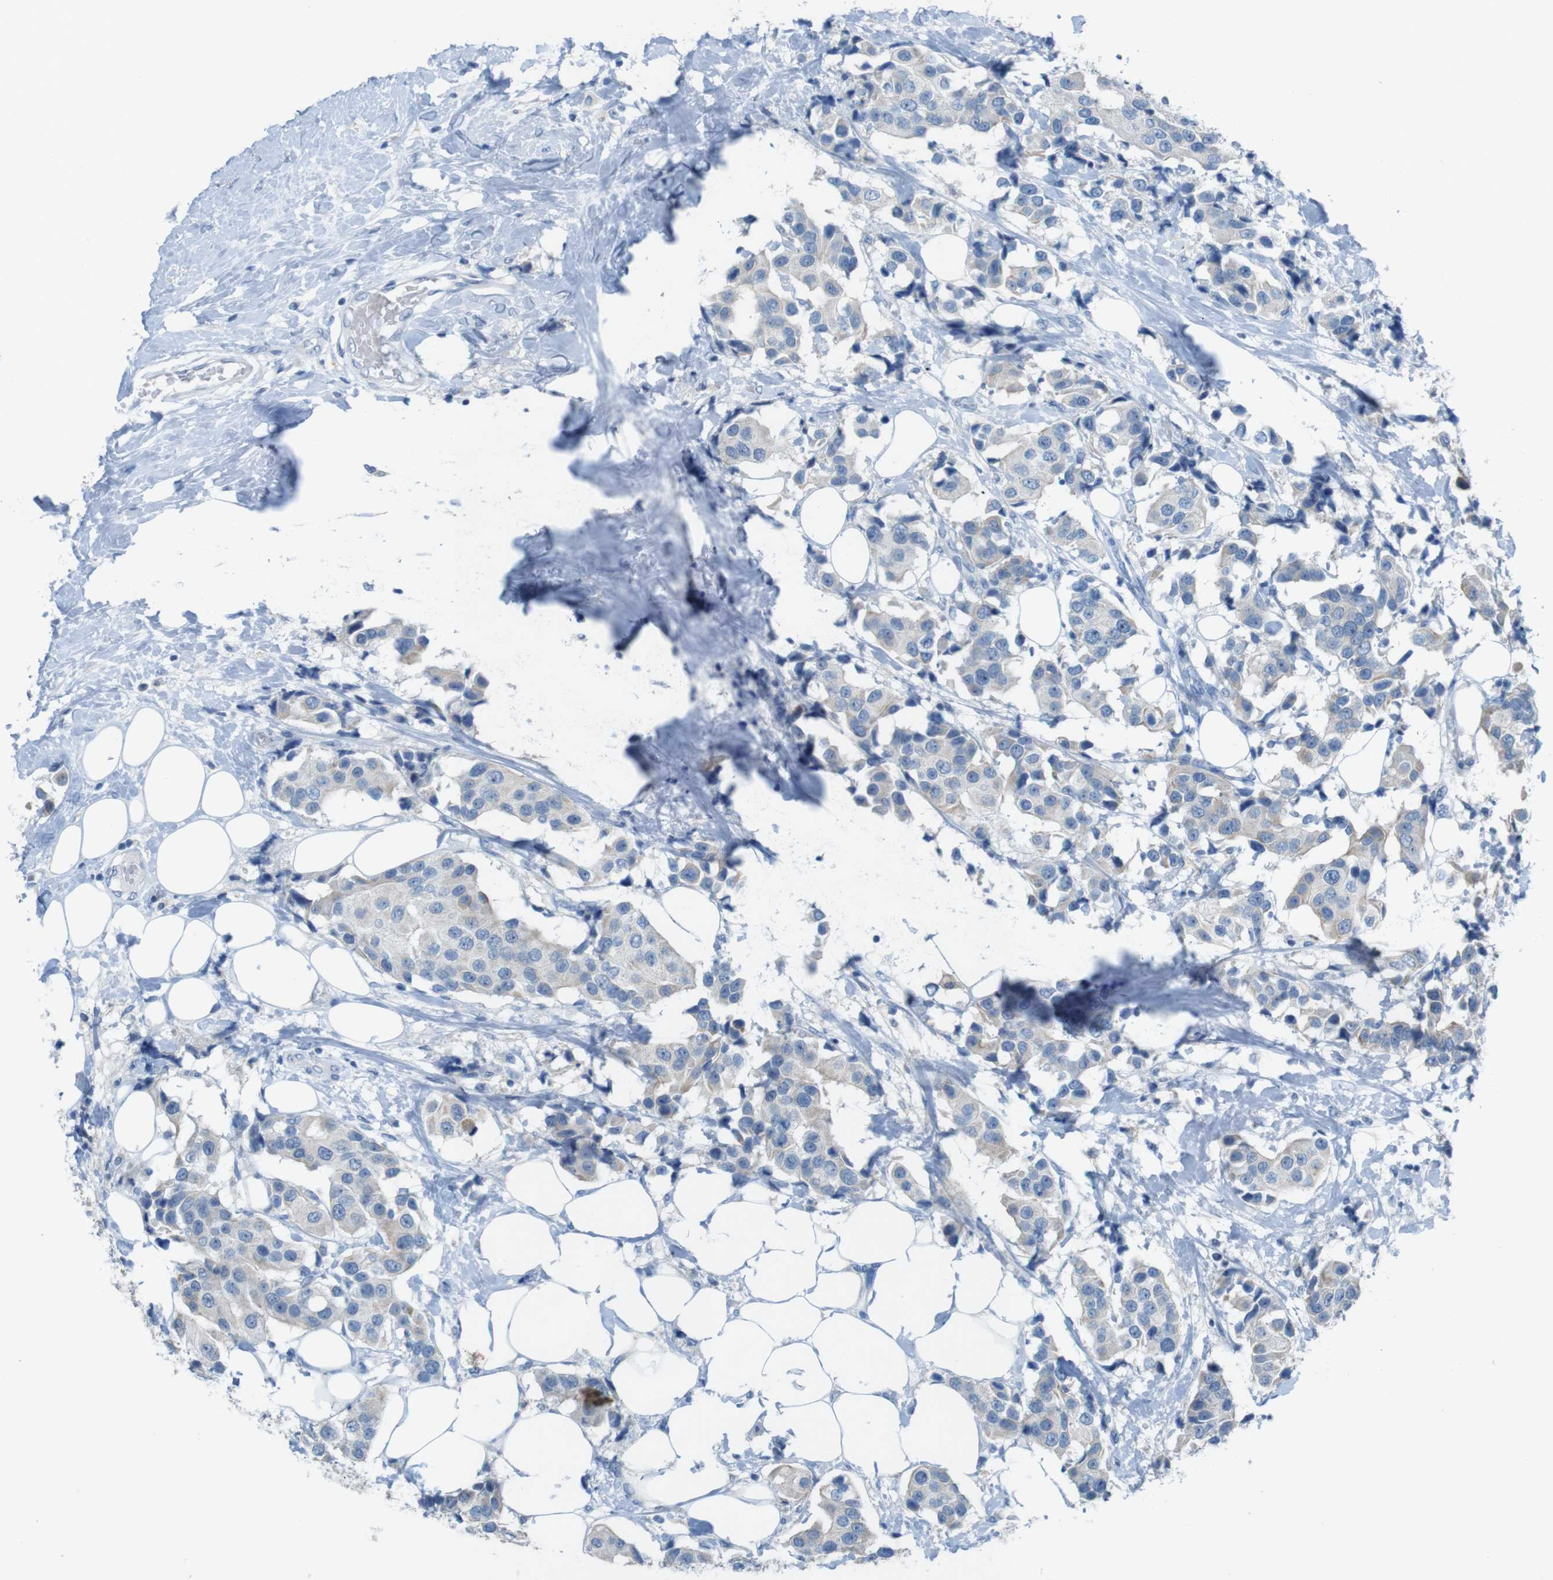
{"staining": {"intensity": "moderate", "quantity": "<25%", "location": "cytoplasmic/membranous"}, "tissue": "breast cancer", "cell_type": "Tumor cells", "image_type": "cancer", "snomed": [{"axis": "morphology", "description": "Normal tissue, NOS"}, {"axis": "morphology", "description": "Duct carcinoma"}, {"axis": "topography", "description": "Breast"}], "caption": "Immunohistochemistry of breast cancer demonstrates low levels of moderate cytoplasmic/membranous staining in about <25% of tumor cells.", "gene": "MOGAT3", "patient": {"sex": "female", "age": 39}}